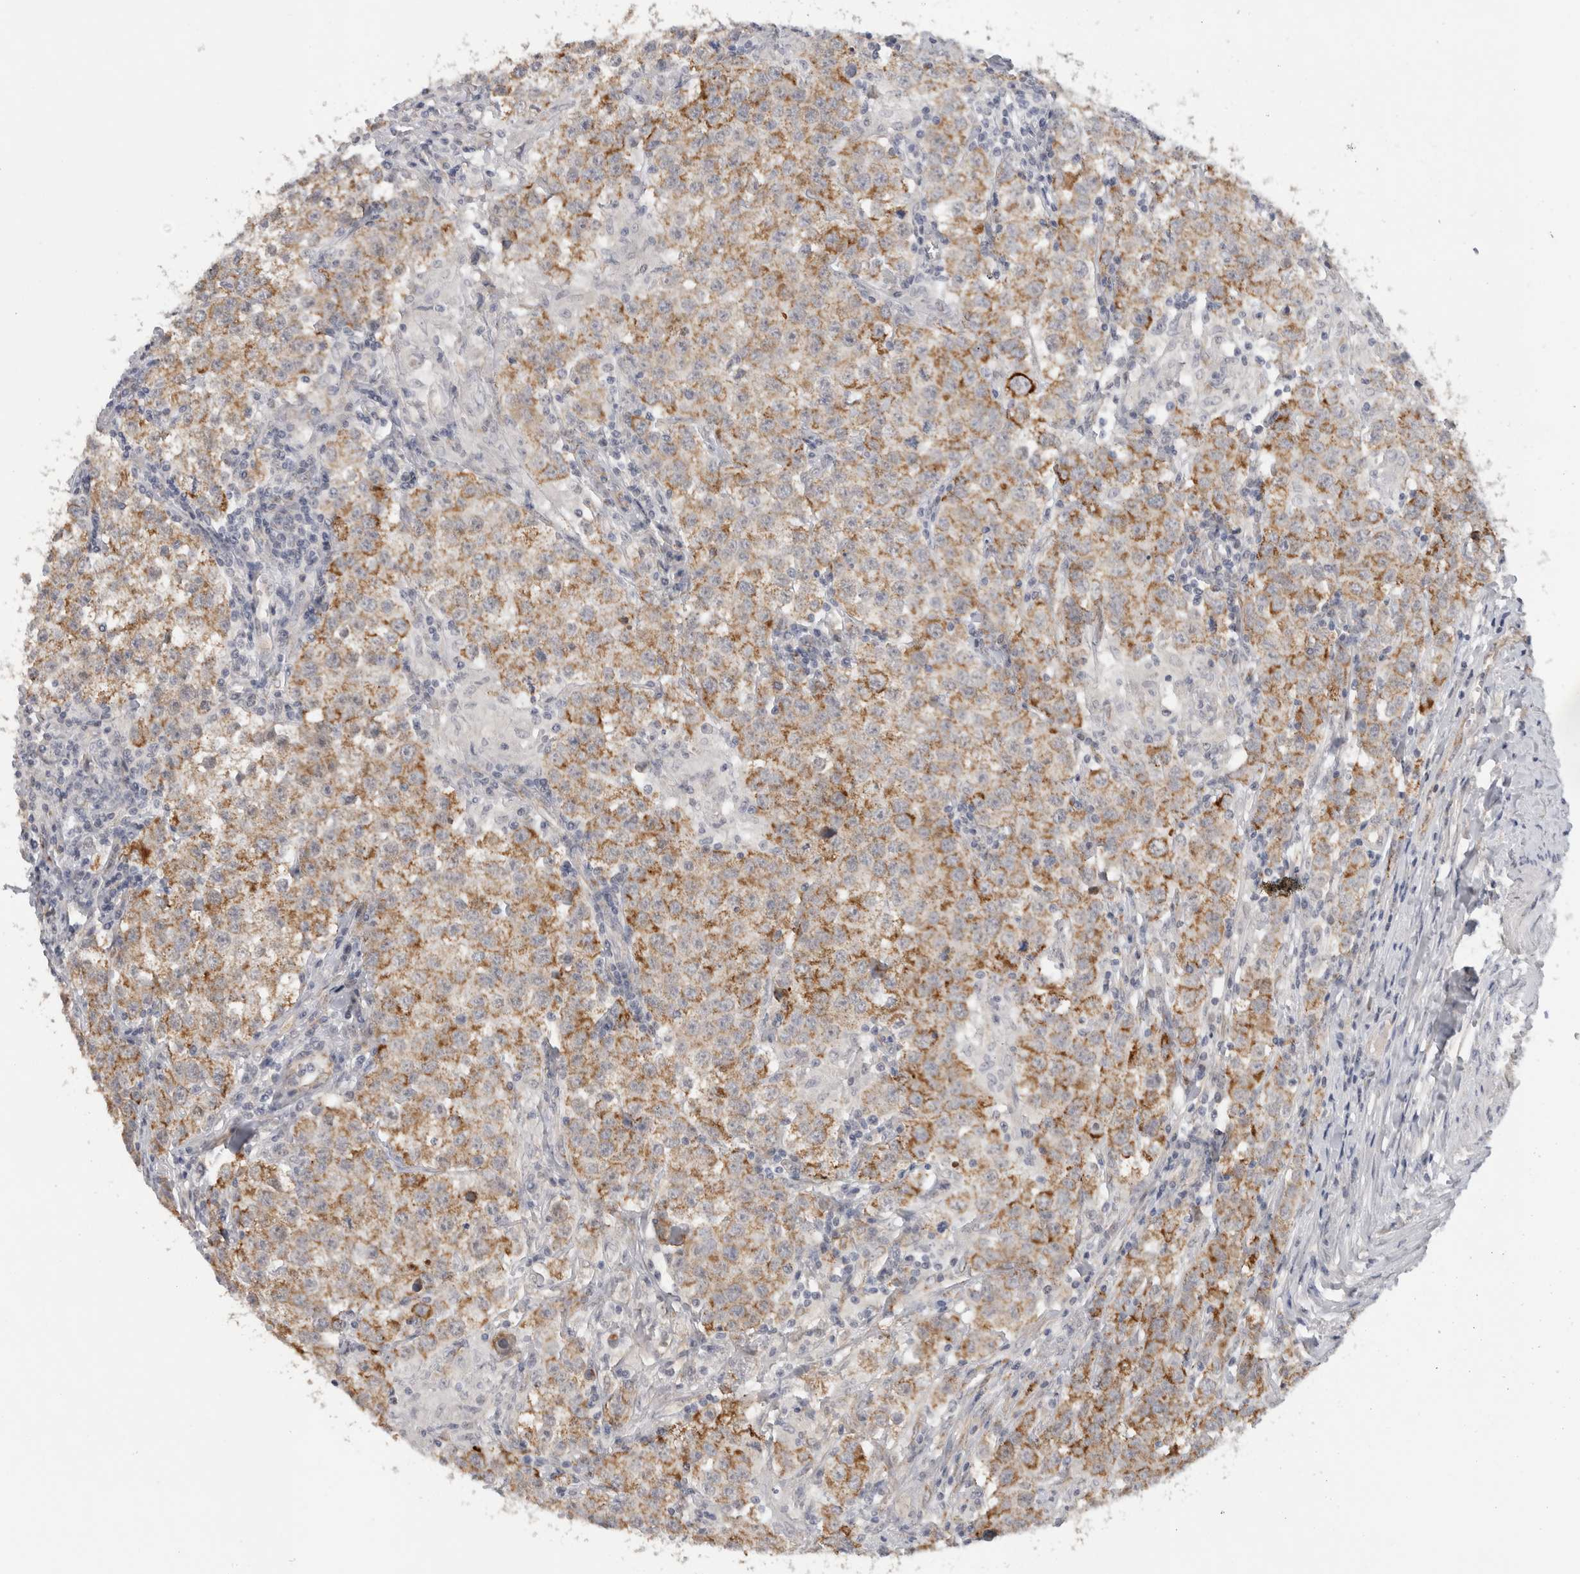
{"staining": {"intensity": "moderate", "quantity": ">75%", "location": "cytoplasmic/membranous"}, "tissue": "testis cancer", "cell_type": "Tumor cells", "image_type": "cancer", "snomed": [{"axis": "morphology", "description": "Seminoma, NOS"}, {"axis": "morphology", "description": "Carcinoma, Embryonal, NOS"}, {"axis": "topography", "description": "Testis"}], "caption": "This is a micrograph of immunohistochemistry (IHC) staining of testis cancer (embryonal carcinoma), which shows moderate positivity in the cytoplasmic/membranous of tumor cells.", "gene": "DYRK2", "patient": {"sex": "male", "age": 43}}